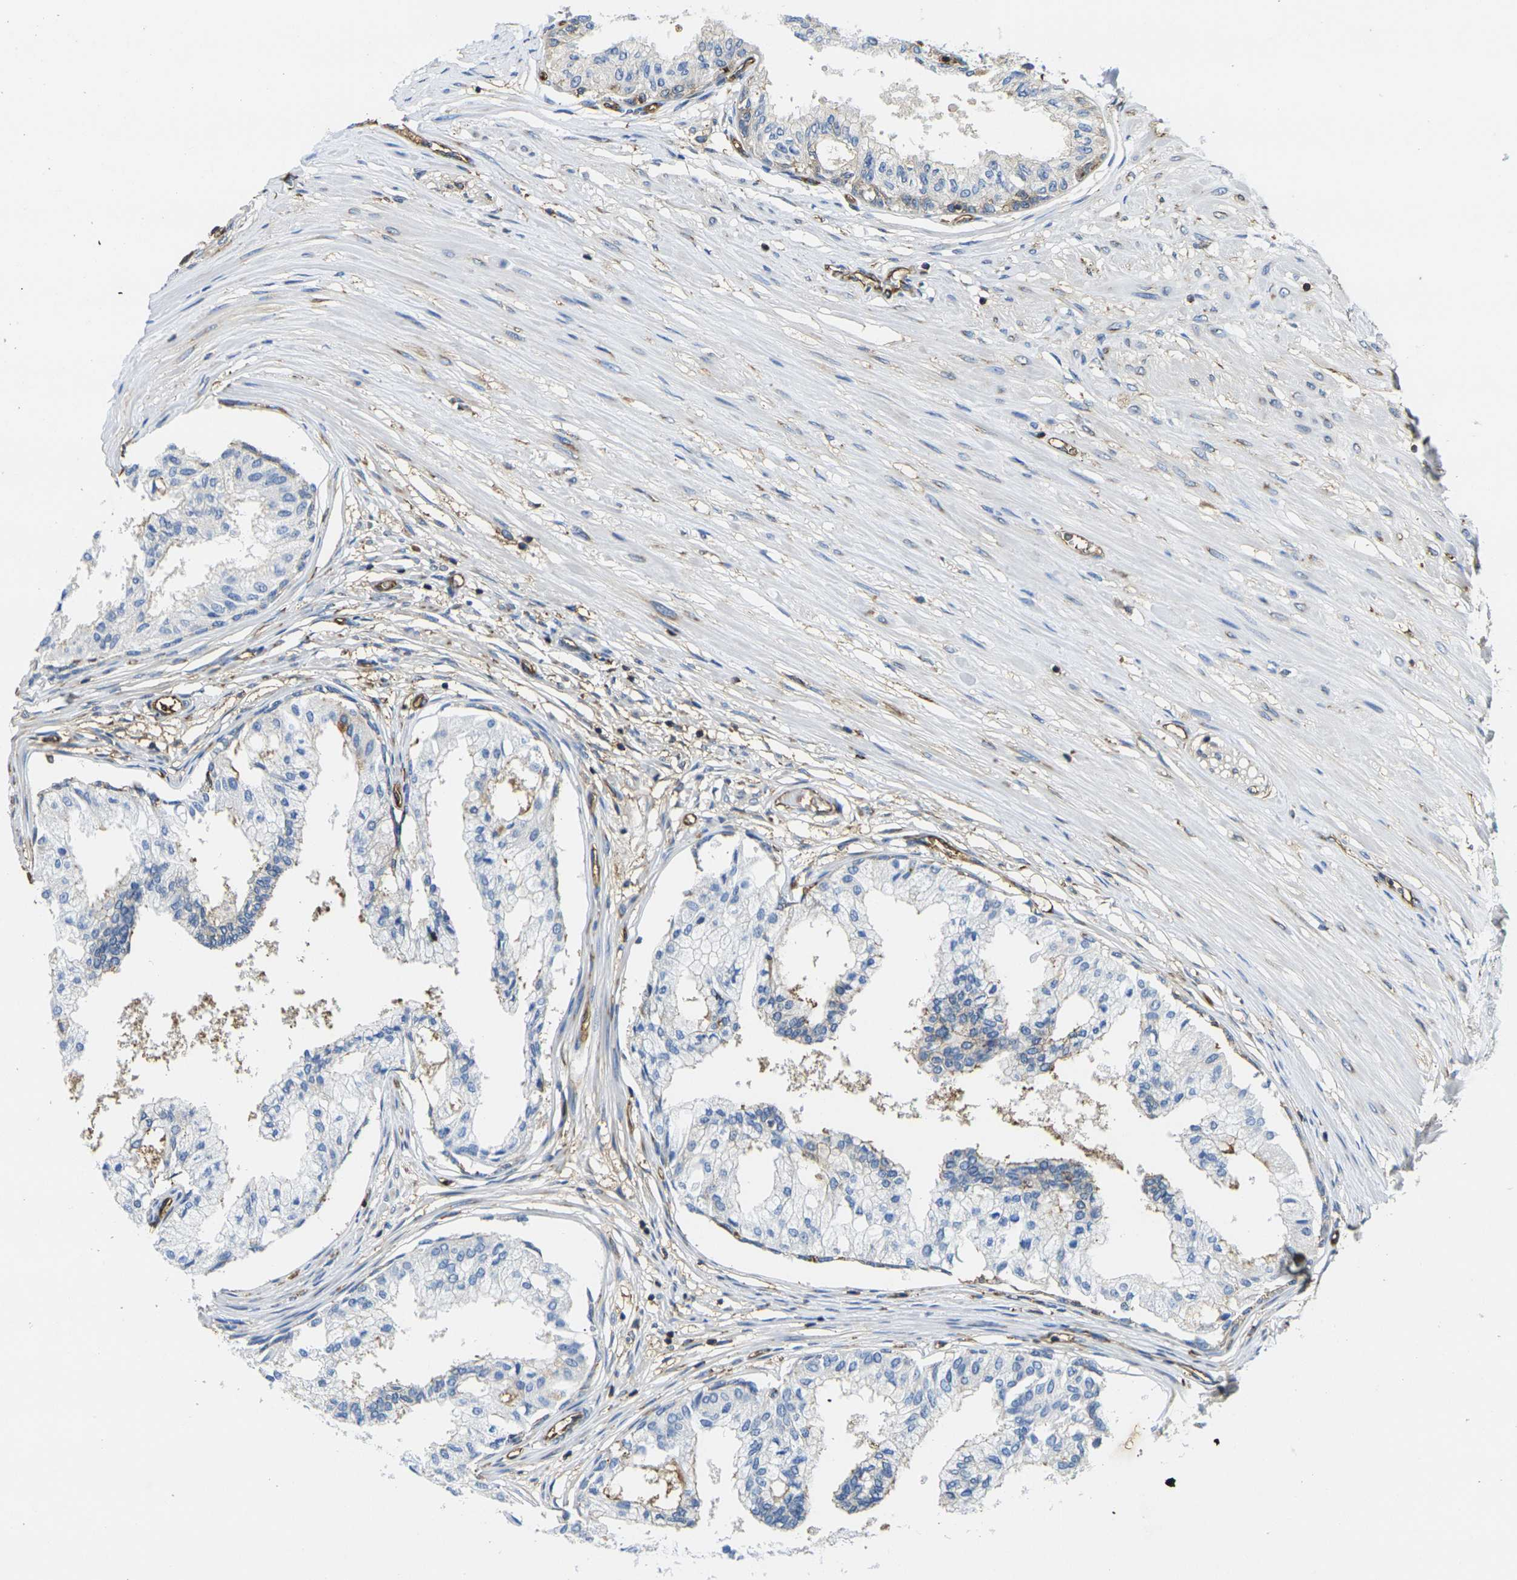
{"staining": {"intensity": "moderate", "quantity": "<25%", "location": "cytoplasmic/membranous"}, "tissue": "prostate", "cell_type": "Glandular cells", "image_type": "normal", "snomed": [{"axis": "morphology", "description": "Normal tissue, NOS"}, {"axis": "topography", "description": "Prostate"}, {"axis": "topography", "description": "Seminal veicle"}], "caption": "Protein analysis of normal prostate displays moderate cytoplasmic/membranous expression in about <25% of glandular cells.", "gene": "FAM110D", "patient": {"sex": "male", "age": 60}}